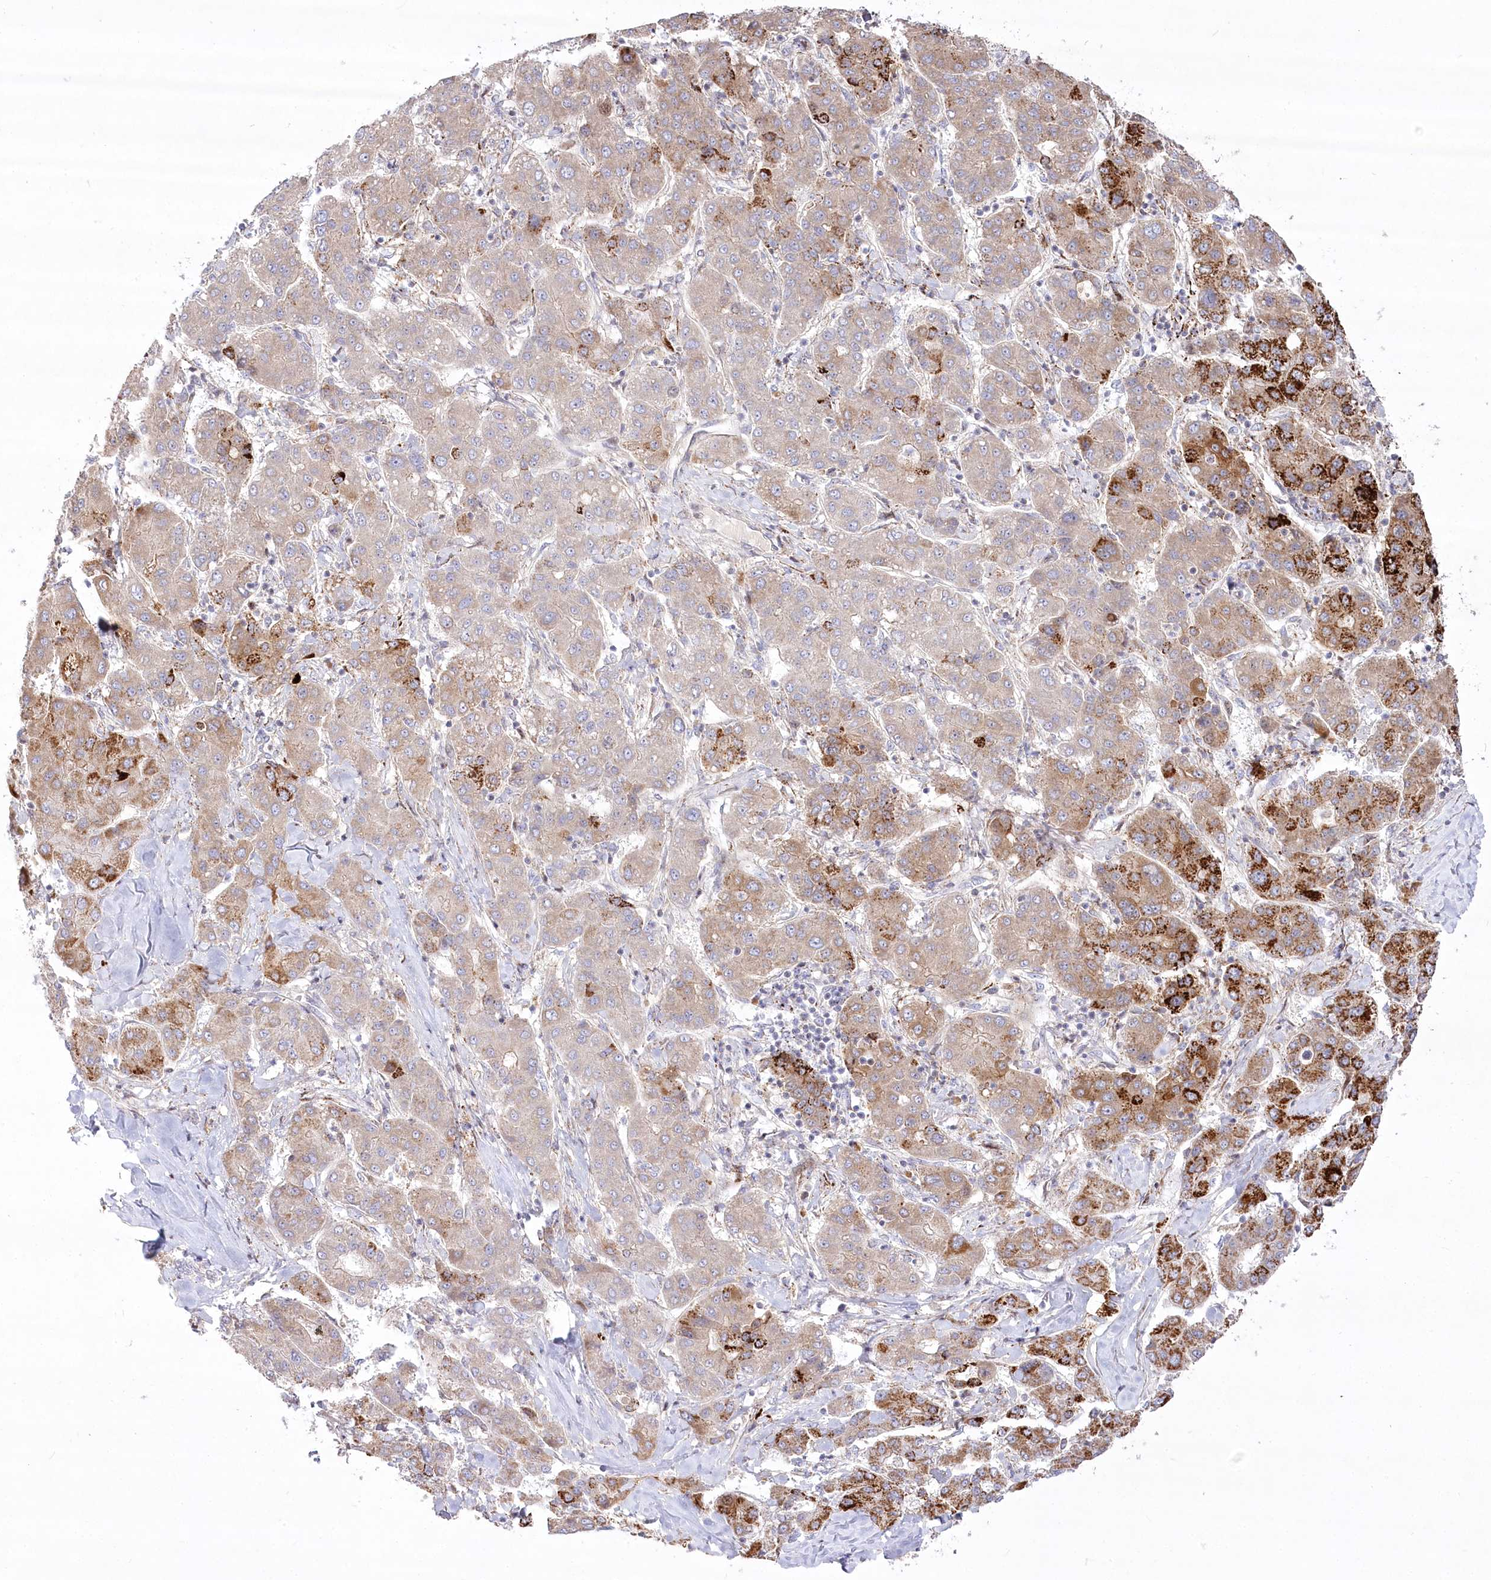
{"staining": {"intensity": "strong", "quantity": "25%-75%", "location": "cytoplasmic/membranous"}, "tissue": "liver cancer", "cell_type": "Tumor cells", "image_type": "cancer", "snomed": [{"axis": "morphology", "description": "Carcinoma, Hepatocellular, NOS"}, {"axis": "topography", "description": "Liver"}], "caption": "Liver hepatocellular carcinoma stained for a protein shows strong cytoplasmic/membranous positivity in tumor cells. Using DAB (brown) and hematoxylin (blue) stains, captured at high magnification using brightfield microscopy.", "gene": "CEP164", "patient": {"sex": "male", "age": 65}}